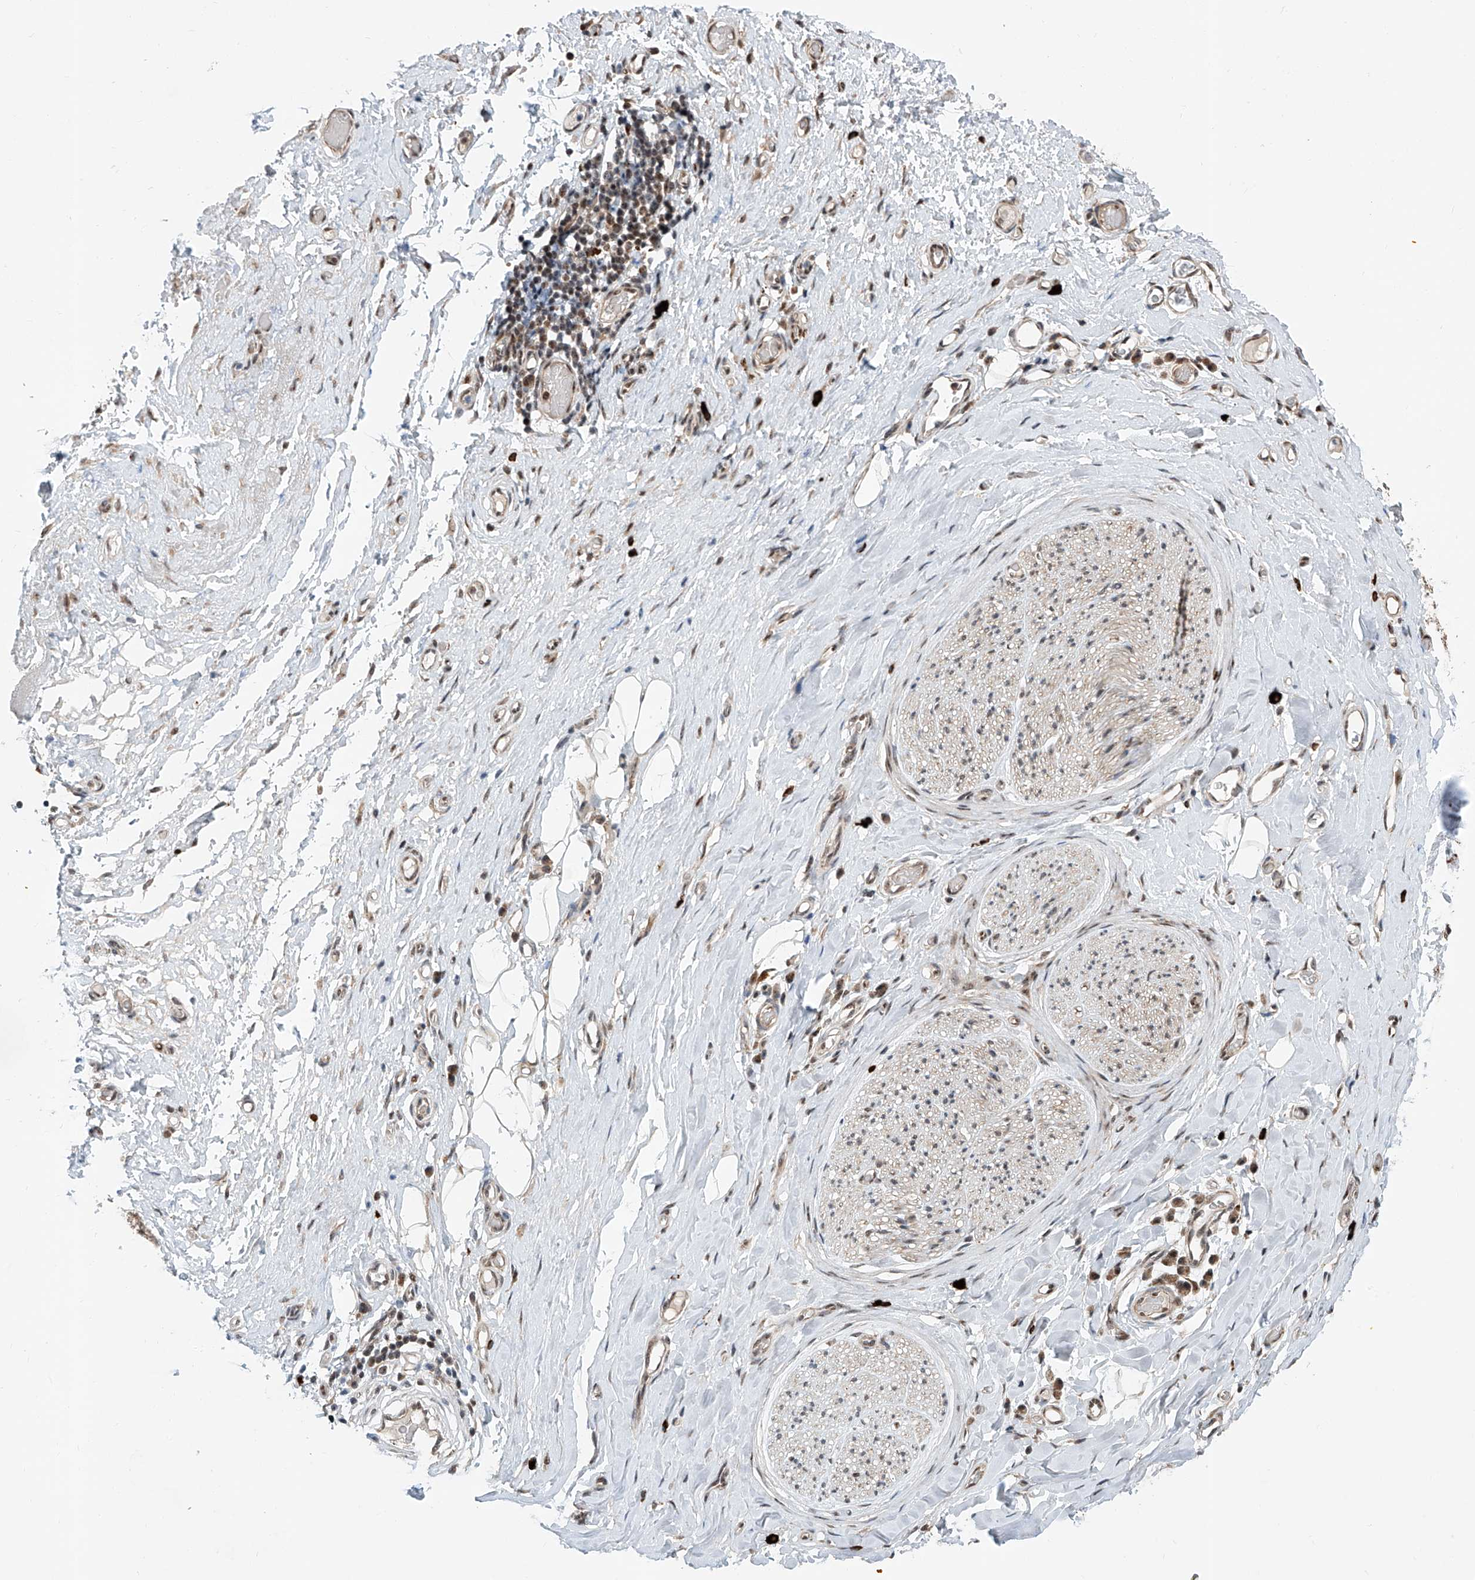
{"staining": {"intensity": "moderate", "quantity": ">75%", "location": "nuclear"}, "tissue": "adipose tissue", "cell_type": "Adipocytes", "image_type": "normal", "snomed": [{"axis": "morphology", "description": "Normal tissue, NOS"}, {"axis": "morphology", "description": "Adenocarcinoma, NOS"}, {"axis": "topography", "description": "Esophagus"}, {"axis": "topography", "description": "Stomach, upper"}, {"axis": "topography", "description": "Peripheral nerve tissue"}], "caption": "Benign adipose tissue shows moderate nuclear positivity in approximately >75% of adipocytes The protein of interest is shown in brown color, while the nuclei are stained blue..", "gene": "SDE2", "patient": {"sex": "male", "age": 62}}